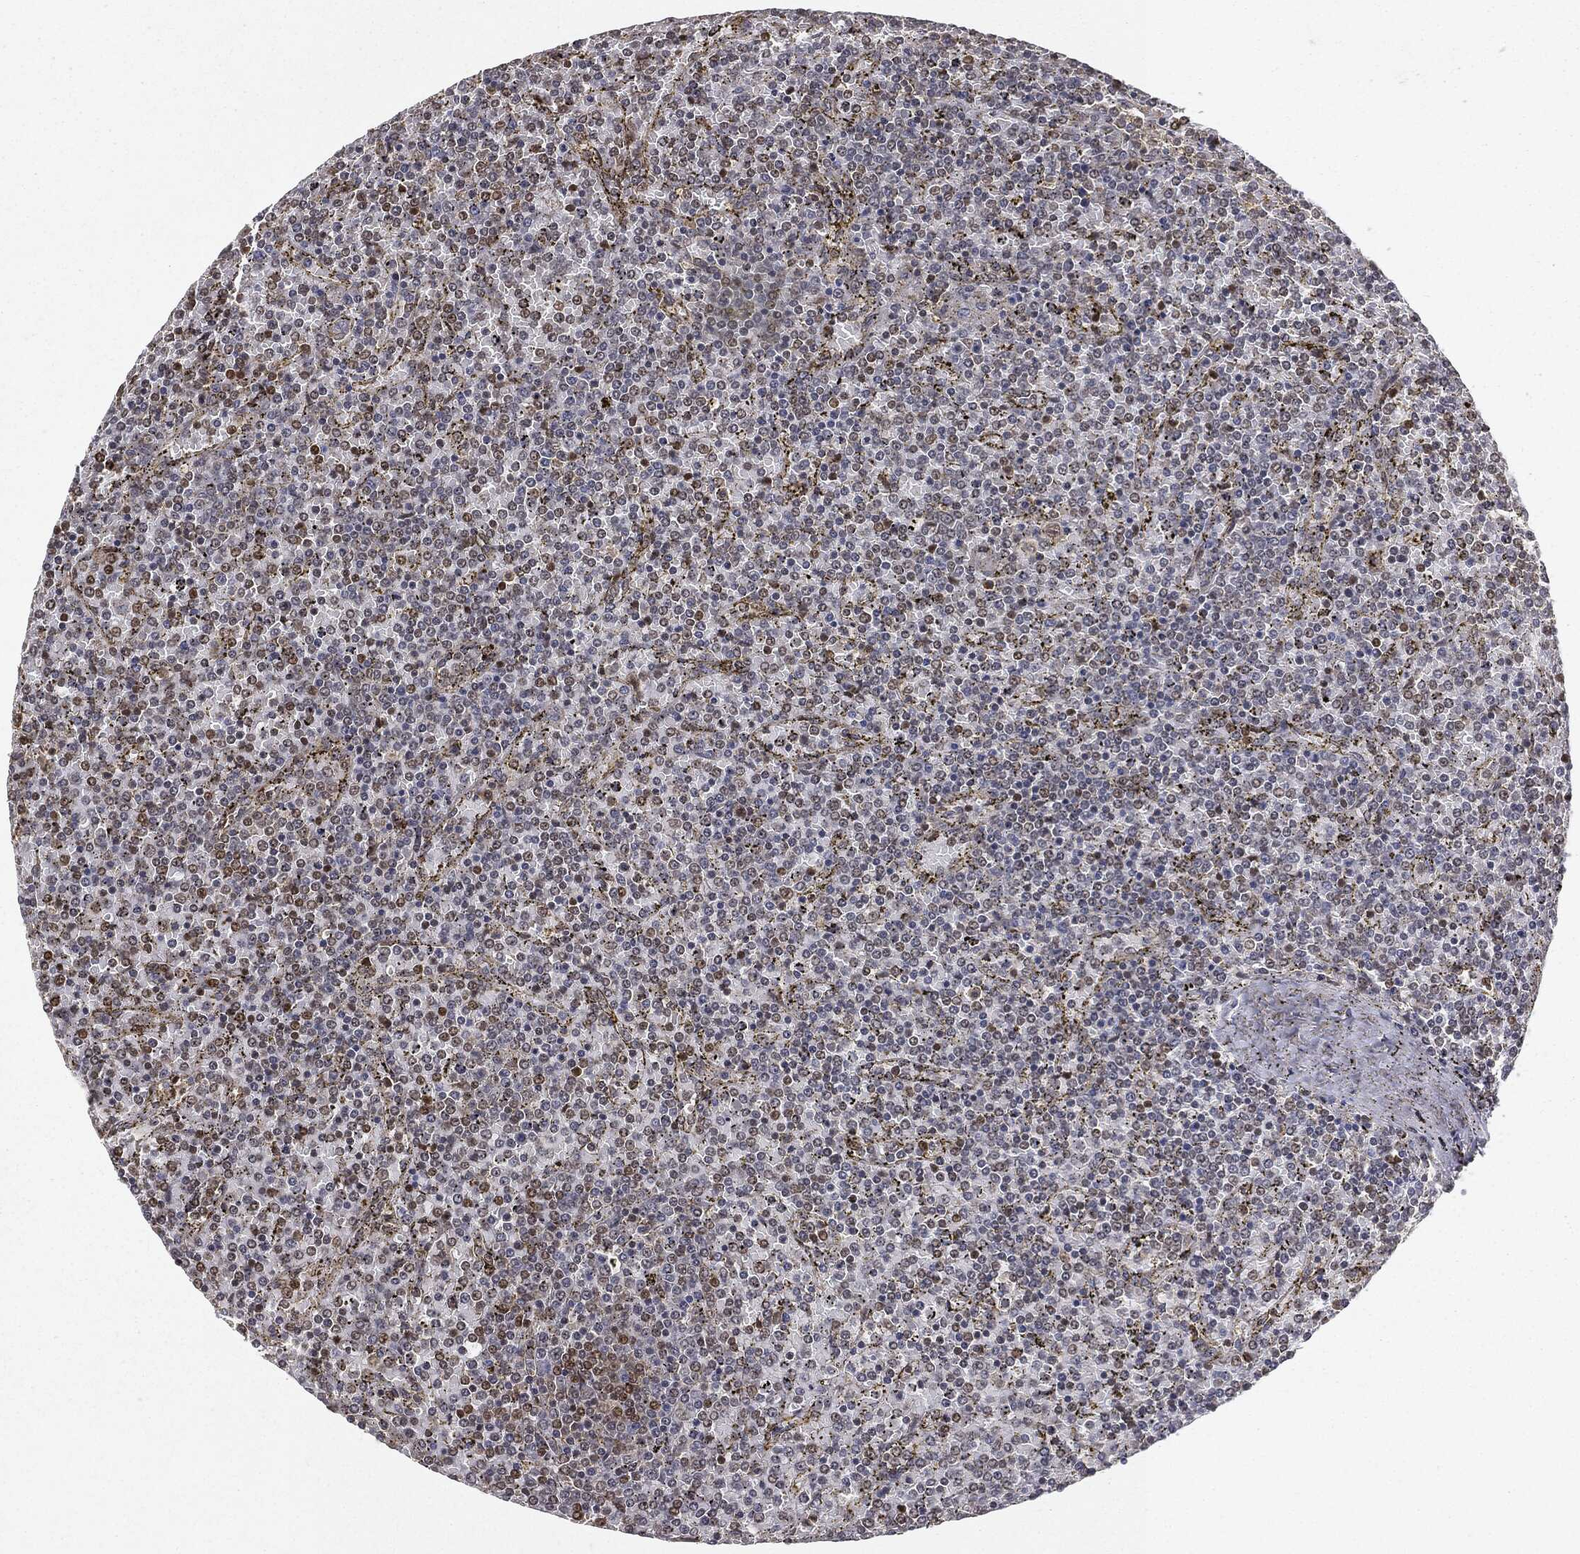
{"staining": {"intensity": "negative", "quantity": "none", "location": "none"}, "tissue": "lymphoma", "cell_type": "Tumor cells", "image_type": "cancer", "snomed": [{"axis": "morphology", "description": "Malignant lymphoma, non-Hodgkin's type, Low grade"}, {"axis": "topography", "description": "Spleen"}], "caption": "Protein analysis of malignant lymphoma, non-Hodgkin's type (low-grade) demonstrates no significant staining in tumor cells.", "gene": "ZNHIT6", "patient": {"sex": "female", "age": 77}}